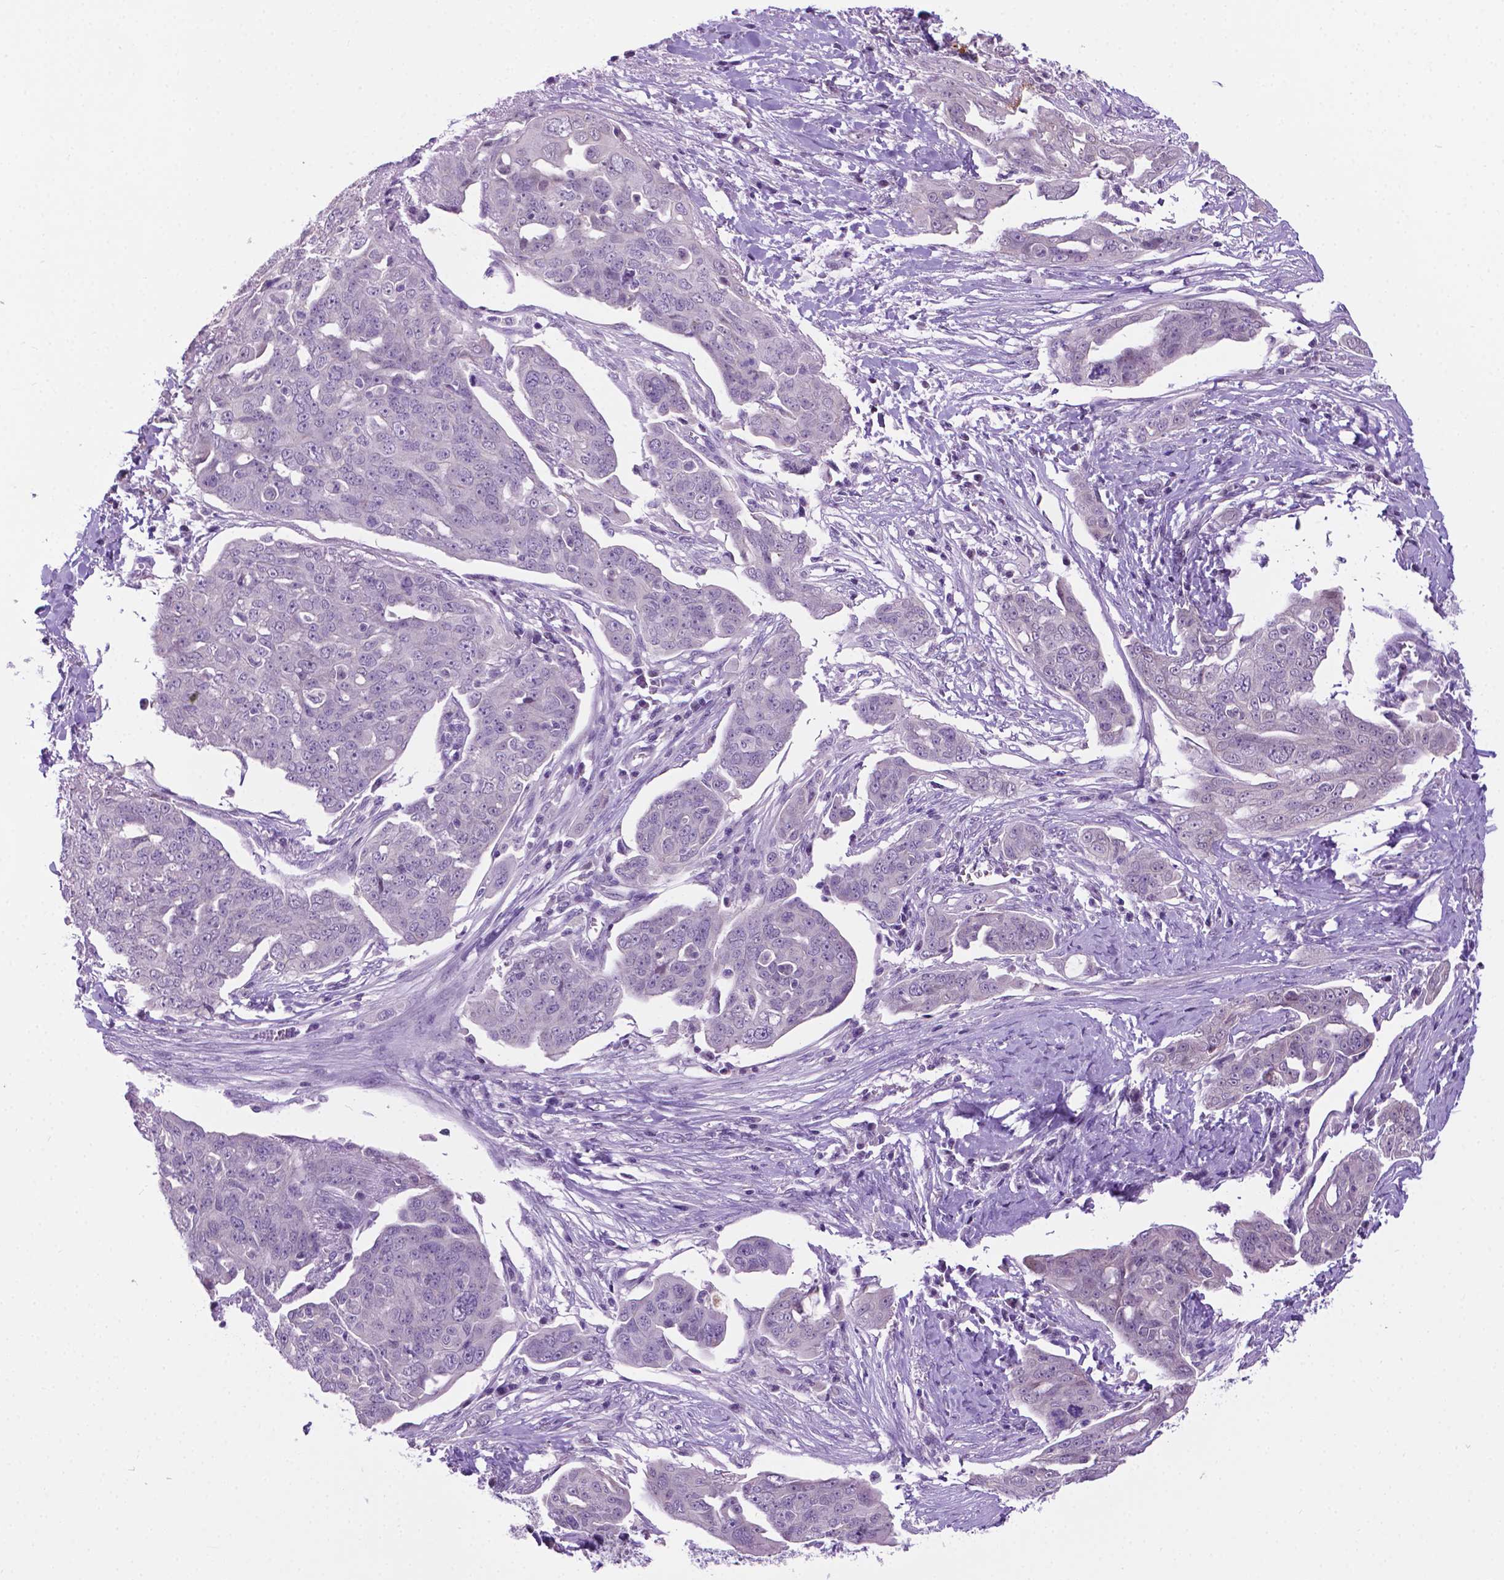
{"staining": {"intensity": "negative", "quantity": "none", "location": "none"}, "tissue": "ovarian cancer", "cell_type": "Tumor cells", "image_type": "cancer", "snomed": [{"axis": "morphology", "description": "Carcinoma, endometroid"}, {"axis": "topography", "description": "Ovary"}], "caption": "Immunohistochemistry of human ovarian cancer (endometroid carcinoma) reveals no positivity in tumor cells. (DAB immunohistochemistry (IHC) visualized using brightfield microscopy, high magnification).", "gene": "MMP27", "patient": {"sex": "female", "age": 70}}